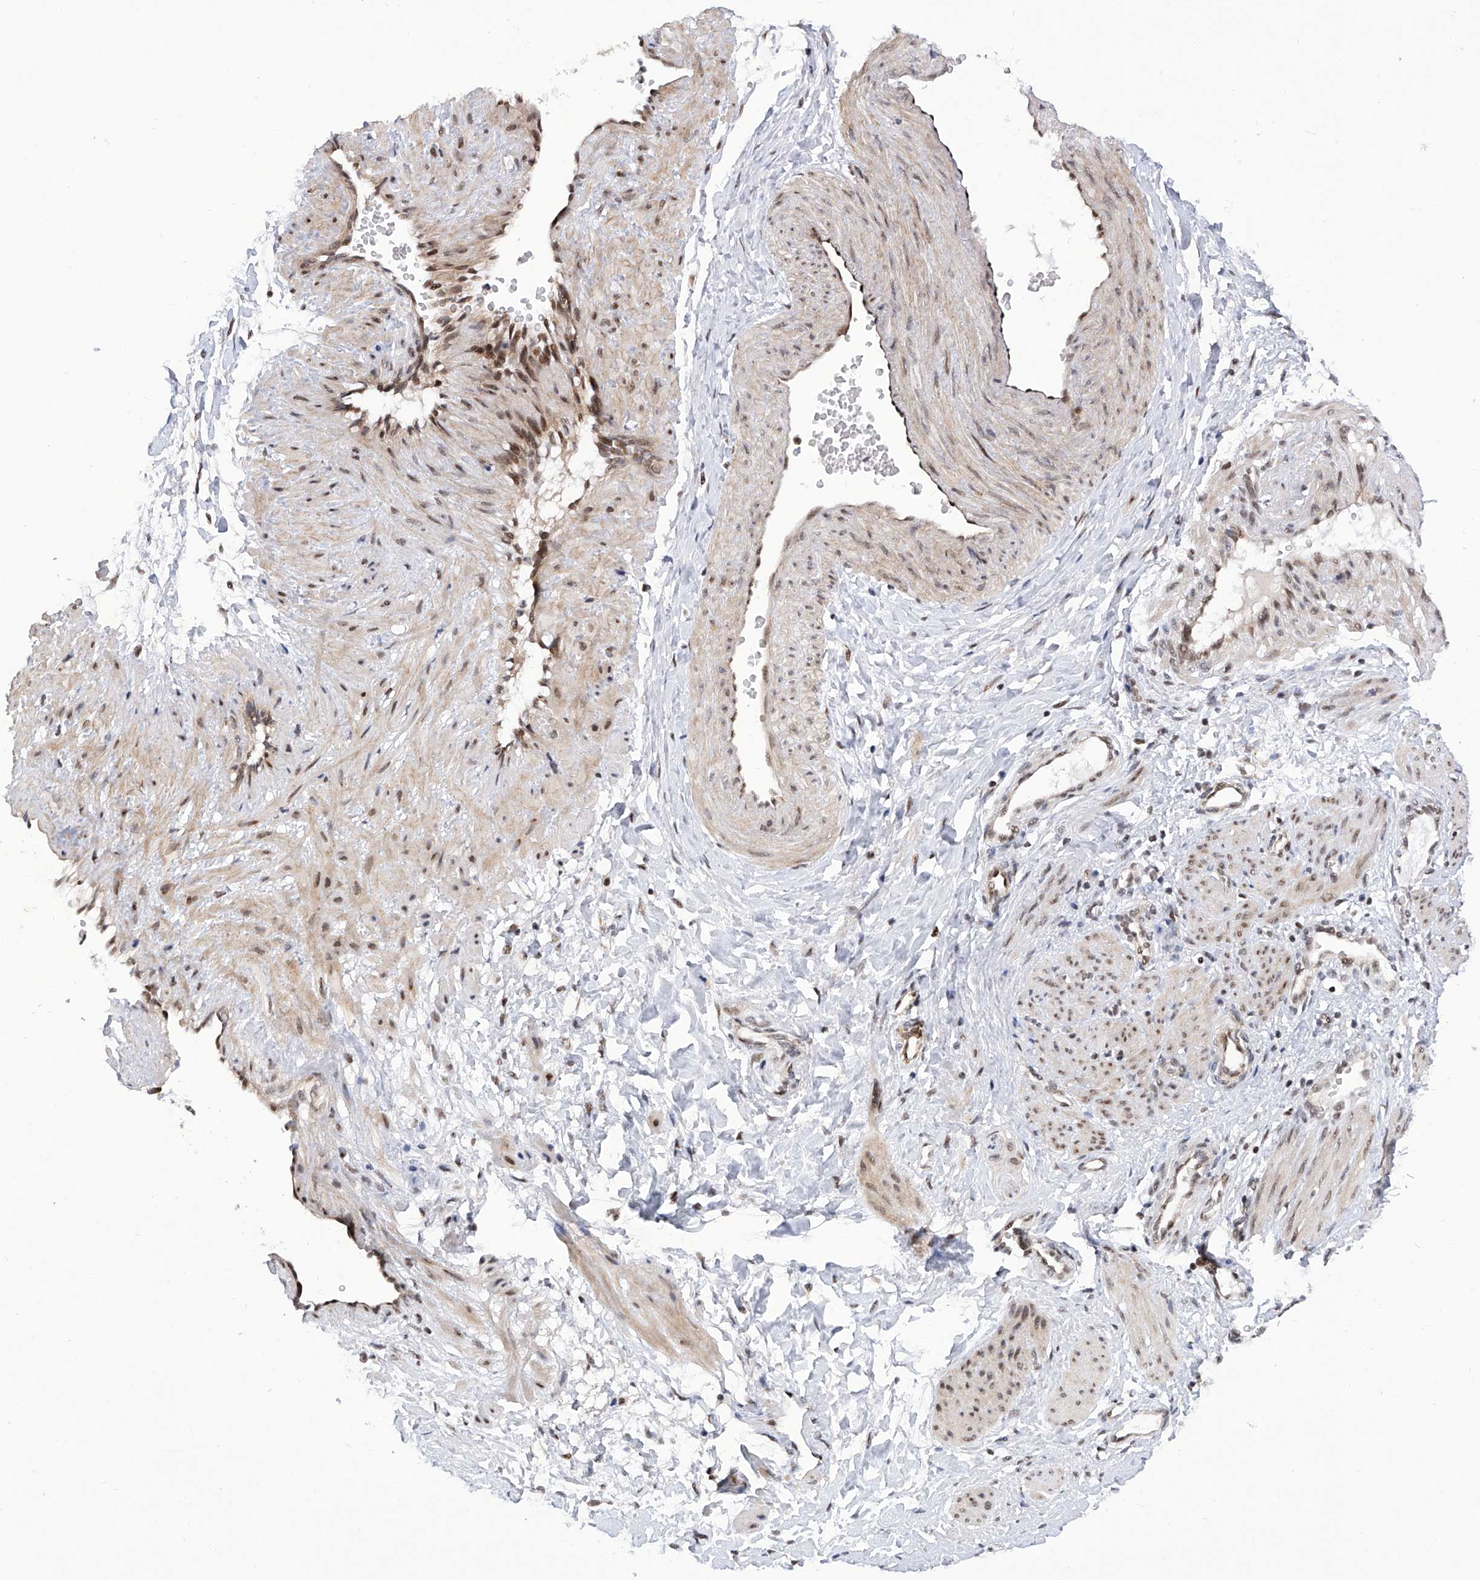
{"staining": {"intensity": "weak", "quantity": ">75%", "location": "cytoplasmic/membranous,nuclear"}, "tissue": "smooth muscle", "cell_type": "Smooth muscle cells", "image_type": "normal", "snomed": [{"axis": "morphology", "description": "Normal tissue, NOS"}, {"axis": "topography", "description": "Endometrium"}], "caption": "Weak cytoplasmic/membranous,nuclear protein staining is identified in approximately >75% of smooth muscle cells in smooth muscle.", "gene": "RAD54L", "patient": {"sex": "female", "age": 33}}